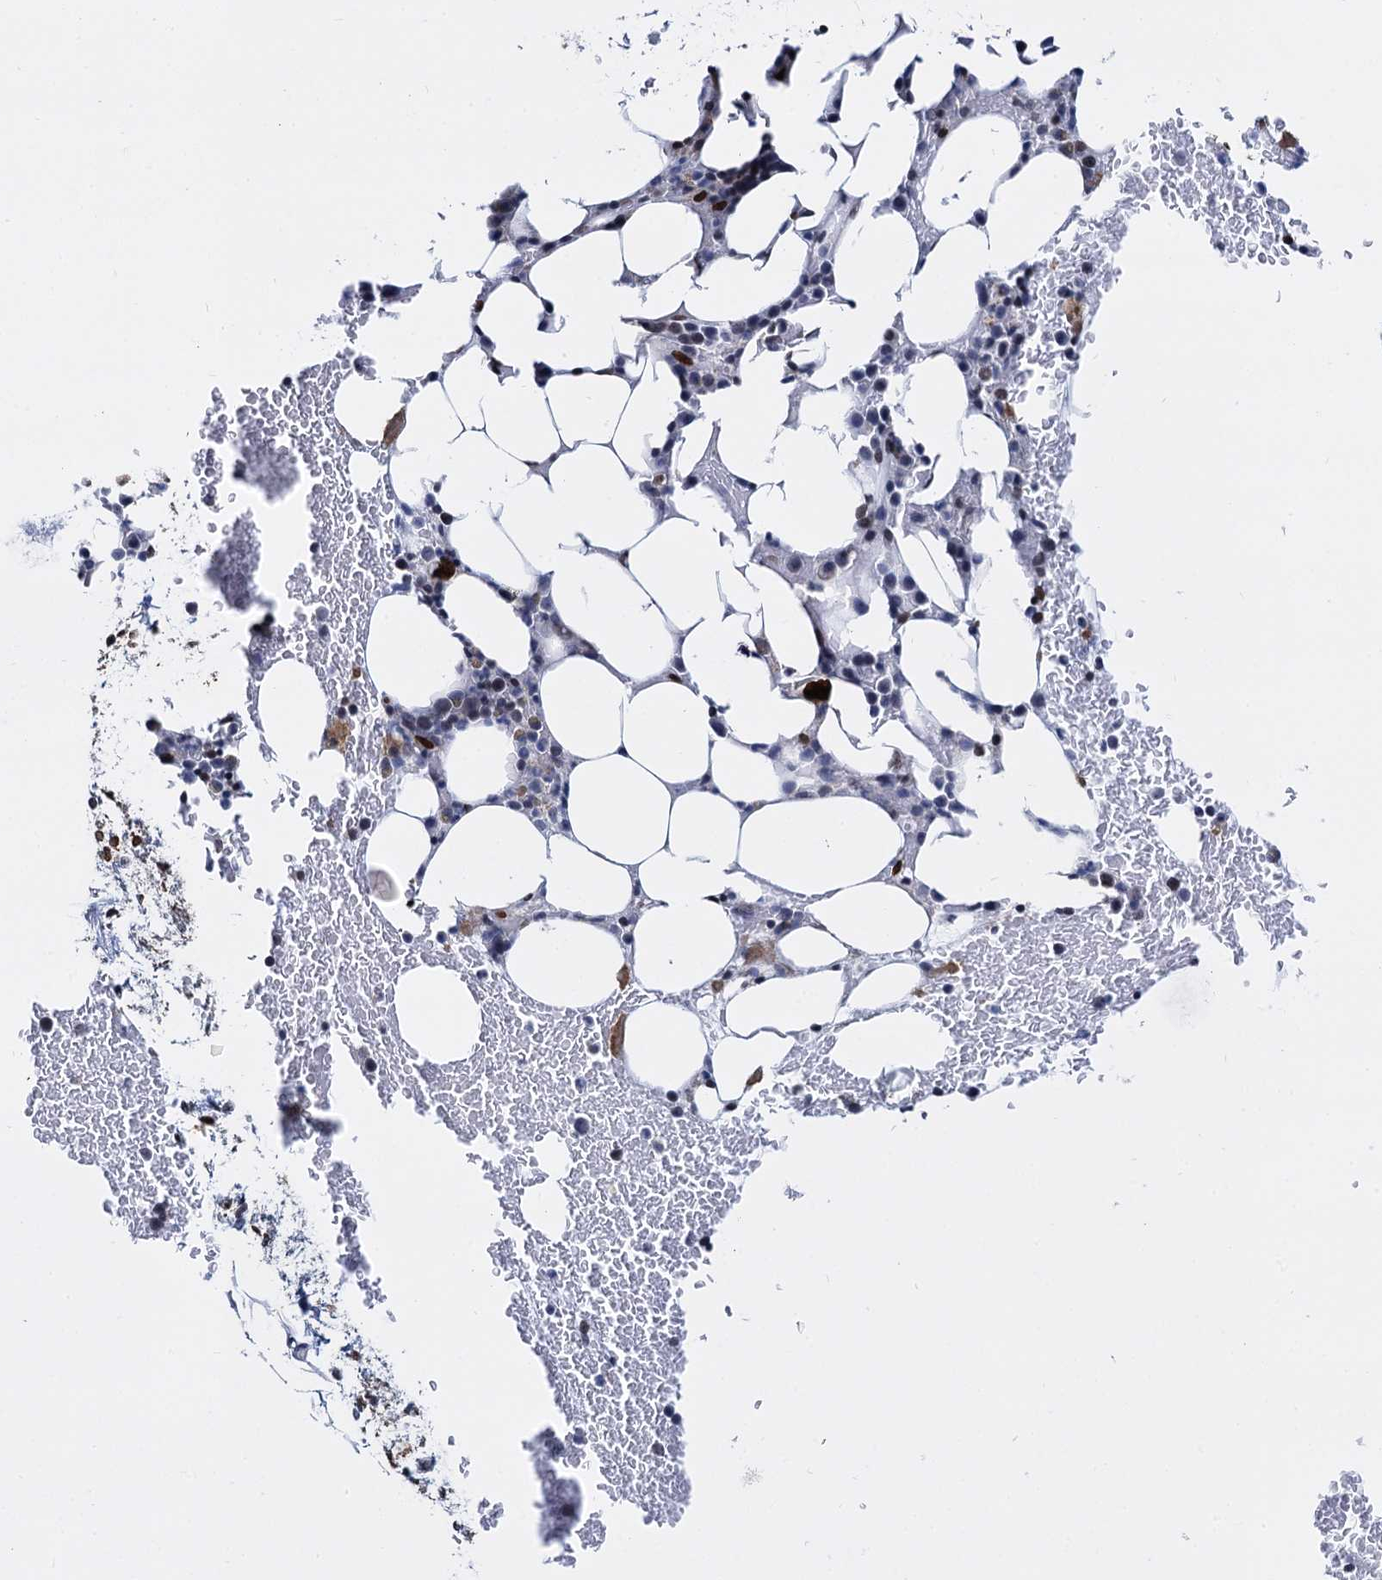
{"staining": {"intensity": "strong", "quantity": "<25%", "location": "nuclear"}, "tissue": "bone marrow", "cell_type": "Hematopoietic cells", "image_type": "normal", "snomed": [{"axis": "morphology", "description": "Normal tissue, NOS"}, {"axis": "topography", "description": "Bone marrow"}], "caption": "Immunohistochemistry staining of unremarkable bone marrow, which shows medium levels of strong nuclear expression in about <25% of hematopoietic cells indicating strong nuclear protein expression. The staining was performed using DAB (3,3'-diaminobenzidine) (brown) for protein detection and nuclei were counterstained in hematoxylin (blue).", "gene": "CMAS", "patient": {"sex": "male", "age": 78}}